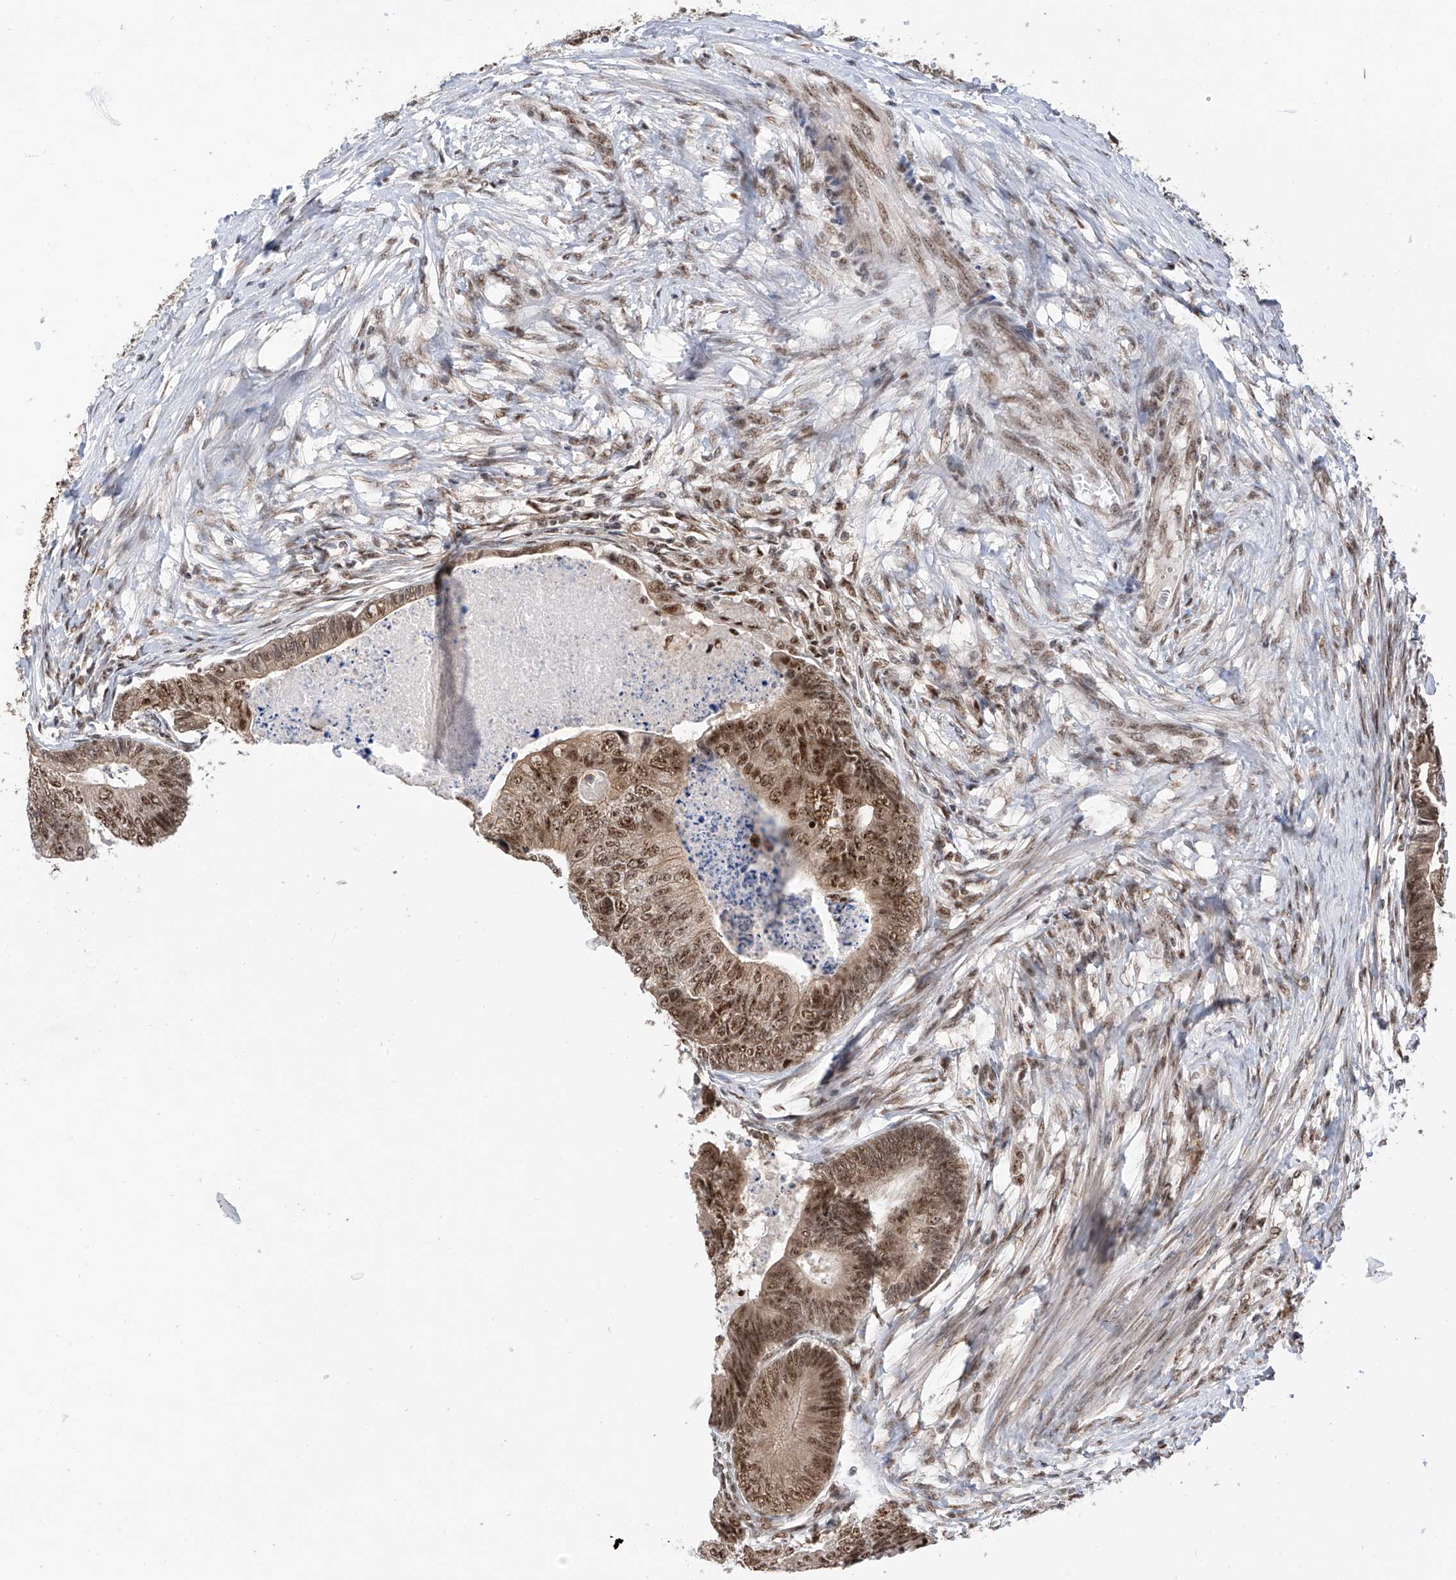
{"staining": {"intensity": "moderate", "quantity": ">75%", "location": "cytoplasmic/membranous,nuclear"}, "tissue": "colorectal cancer", "cell_type": "Tumor cells", "image_type": "cancer", "snomed": [{"axis": "morphology", "description": "Adenocarcinoma, NOS"}, {"axis": "topography", "description": "Colon"}], "caption": "This micrograph displays IHC staining of adenocarcinoma (colorectal), with medium moderate cytoplasmic/membranous and nuclear expression in approximately >75% of tumor cells.", "gene": "RPAIN", "patient": {"sex": "female", "age": 67}}